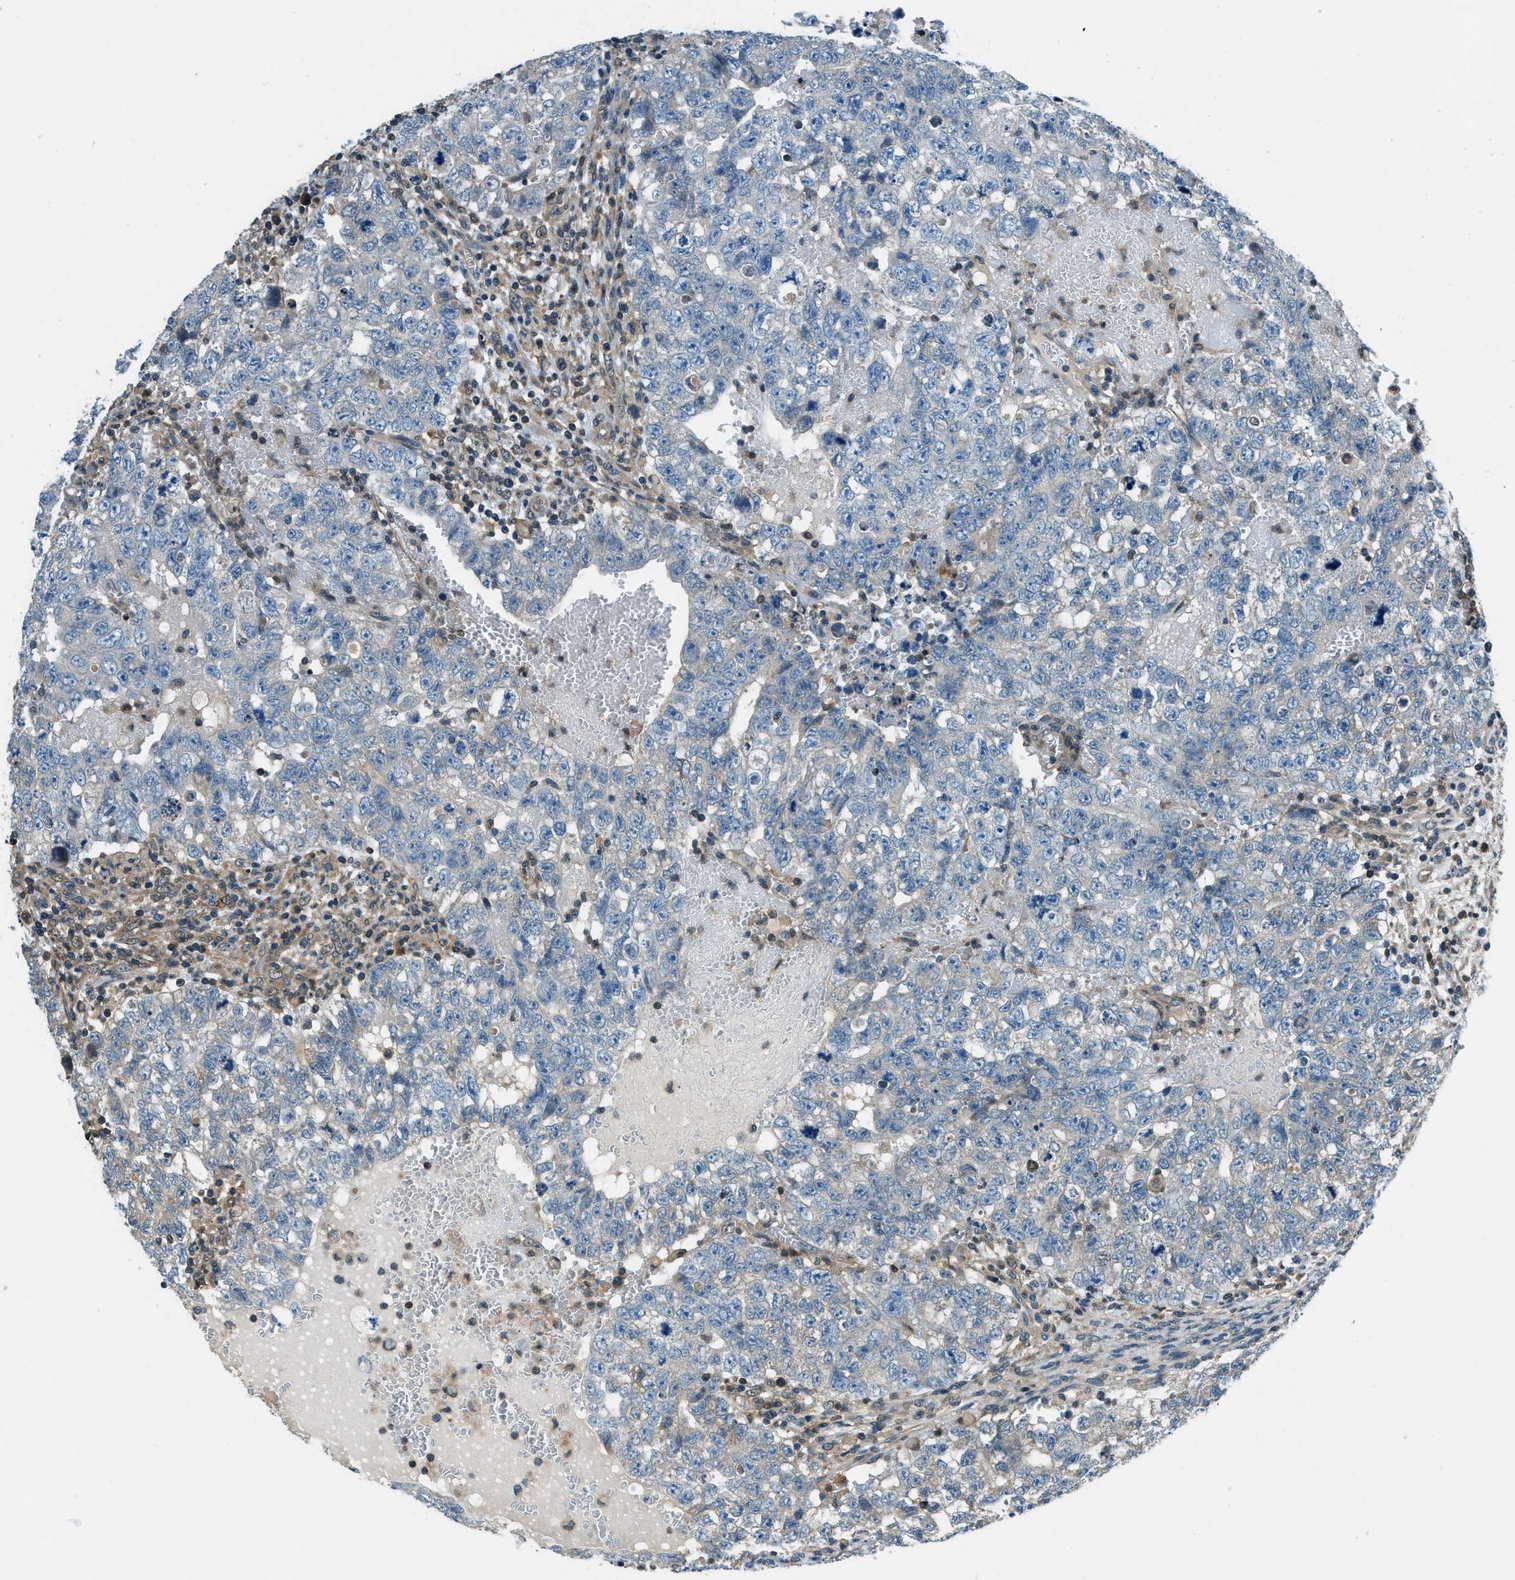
{"staining": {"intensity": "negative", "quantity": "none", "location": "none"}, "tissue": "testis cancer", "cell_type": "Tumor cells", "image_type": "cancer", "snomed": [{"axis": "morphology", "description": "Seminoma, NOS"}, {"axis": "morphology", "description": "Carcinoma, Embryonal, NOS"}, {"axis": "topography", "description": "Testis"}], "caption": "Tumor cells are negative for brown protein staining in testis cancer.", "gene": "HEBP2", "patient": {"sex": "male", "age": 38}}